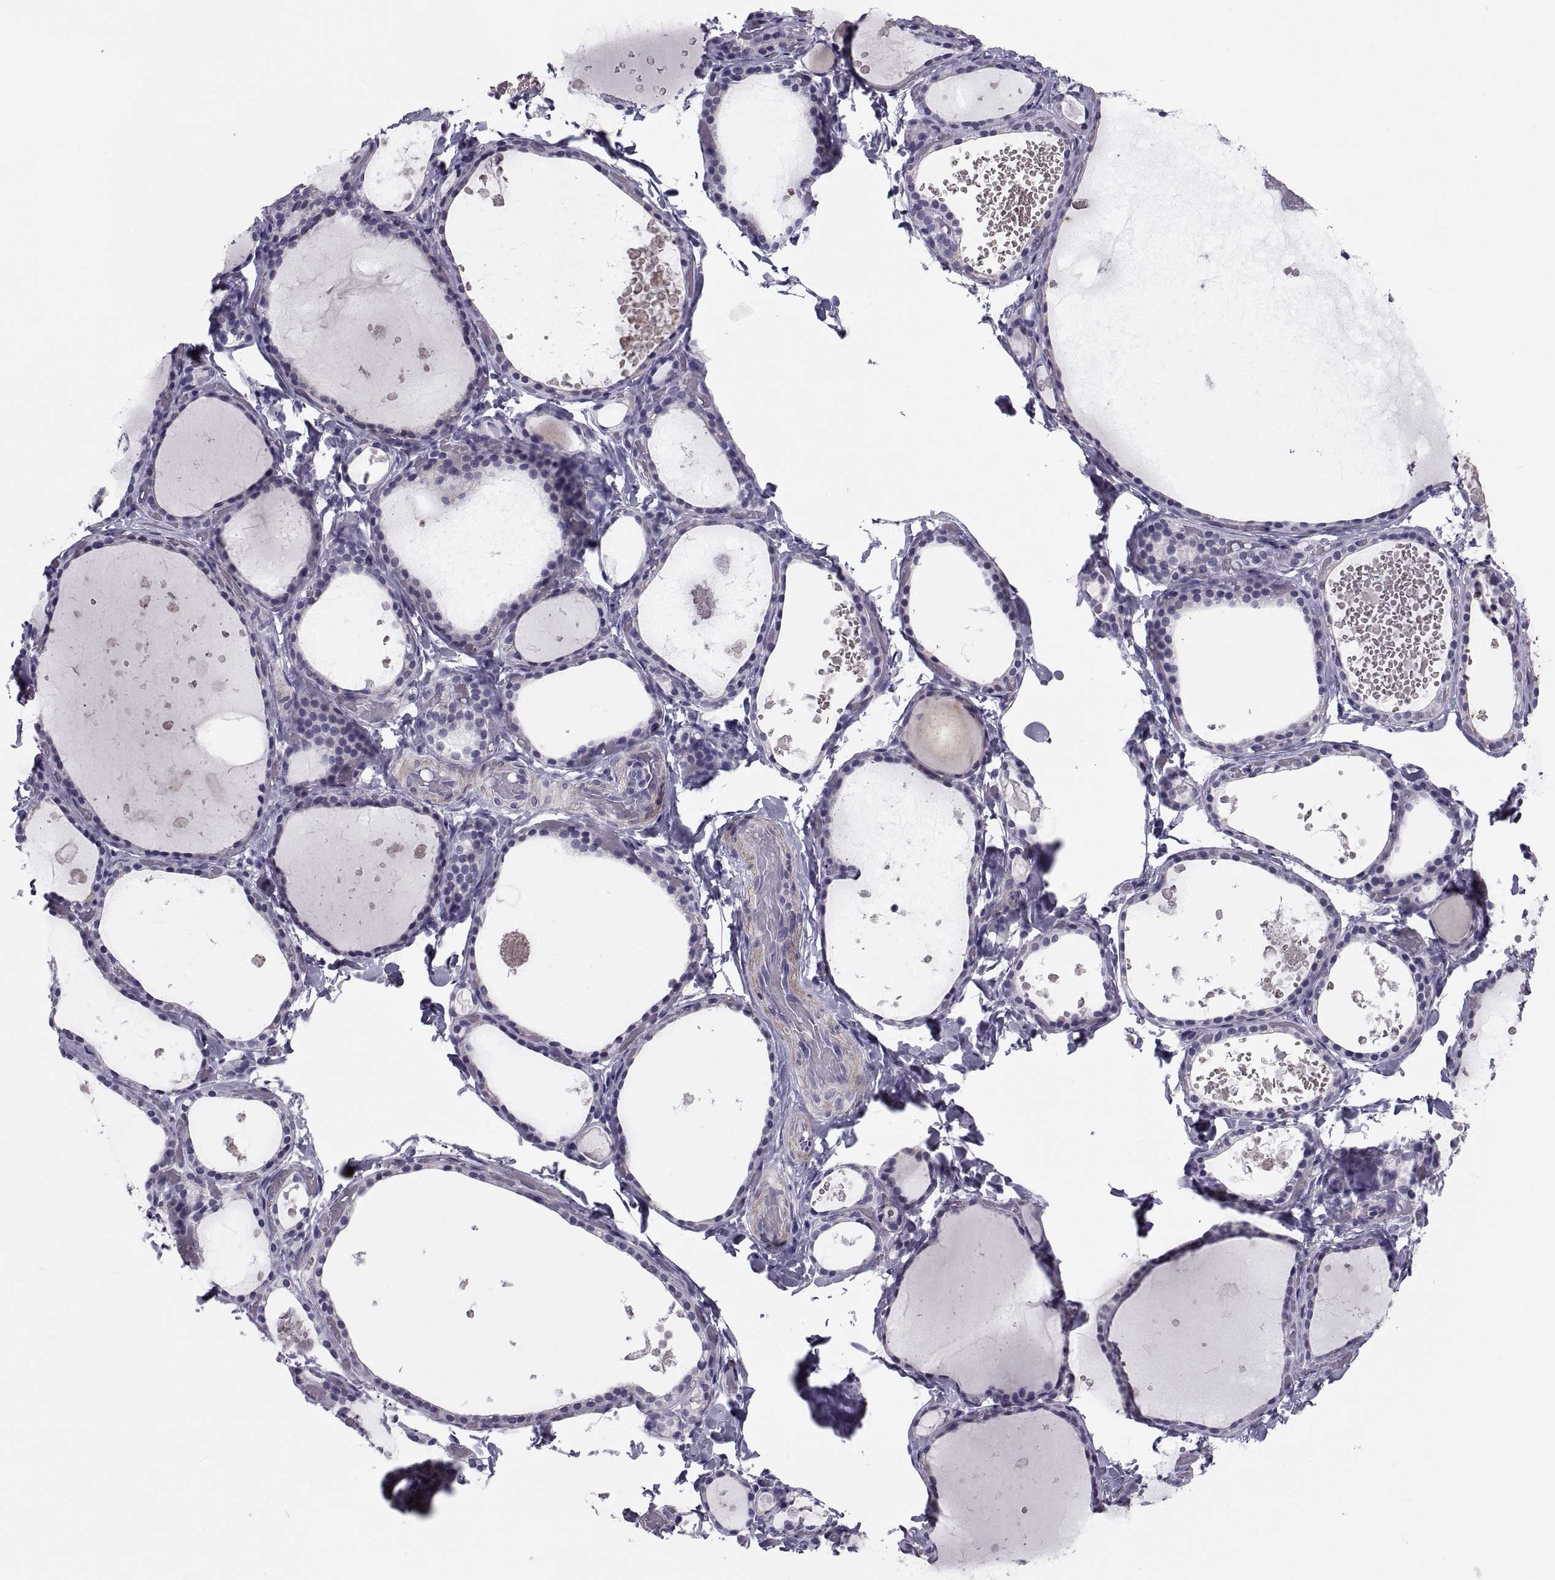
{"staining": {"intensity": "negative", "quantity": "none", "location": "none"}, "tissue": "thyroid gland", "cell_type": "Glandular cells", "image_type": "normal", "snomed": [{"axis": "morphology", "description": "Normal tissue, NOS"}, {"axis": "topography", "description": "Thyroid gland"}], "caption": "Glandular cells show no significant protein staining in benign thyroid gland. (DAB (3,3'-diaminobenzidine) immunohistochemistry (IHC), high magnification).", "gene": "PDZRN4", "patient": {"sex": "female", "age": 56}}